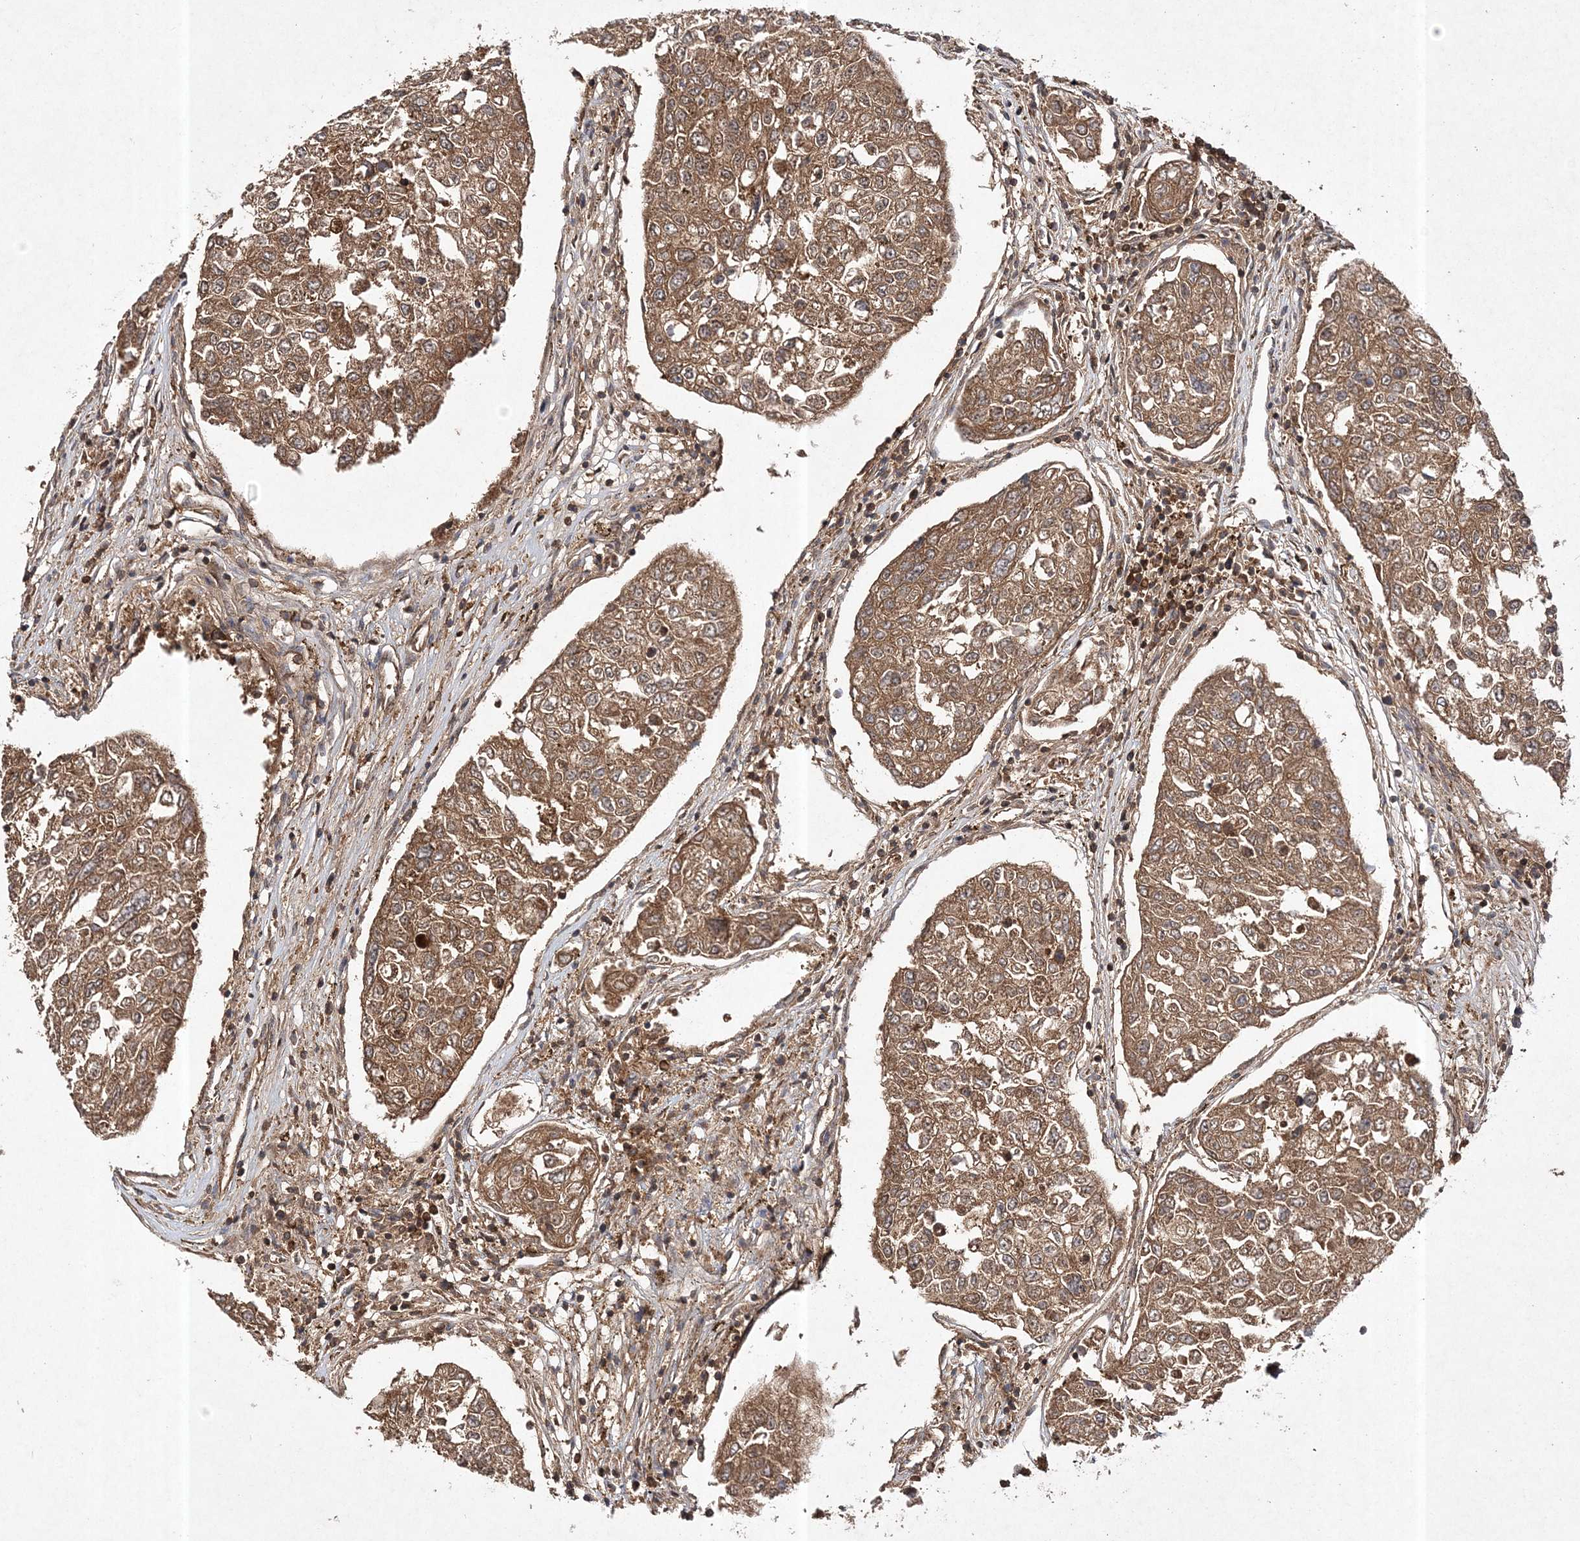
{"staining": {"intensity": "moderate", "quantity": ">75%", "location": "cytoplasmic/membranous,nuclear"}, "tissue": "urothelial cancer", "cell_type": "Tumor cells", "image_type": "cancer", "snomed": [{"axis": "morphology", "description": "Urothelial carcinoma, High grade"}, {"axis": "topography", "description": "Lymph node"}, {"axis": "topography", "description": "Urinary bladder"}], "caption": "A histopathology image of human urothelial cancer stained for a protein demonstrates moderate cytoplasmic/membranous and nuclear brown staining in tumor cells. Nuclei are stained in blue.", "gene": "NIF3L1", "patient": {"sex": "male", "age": 51}}